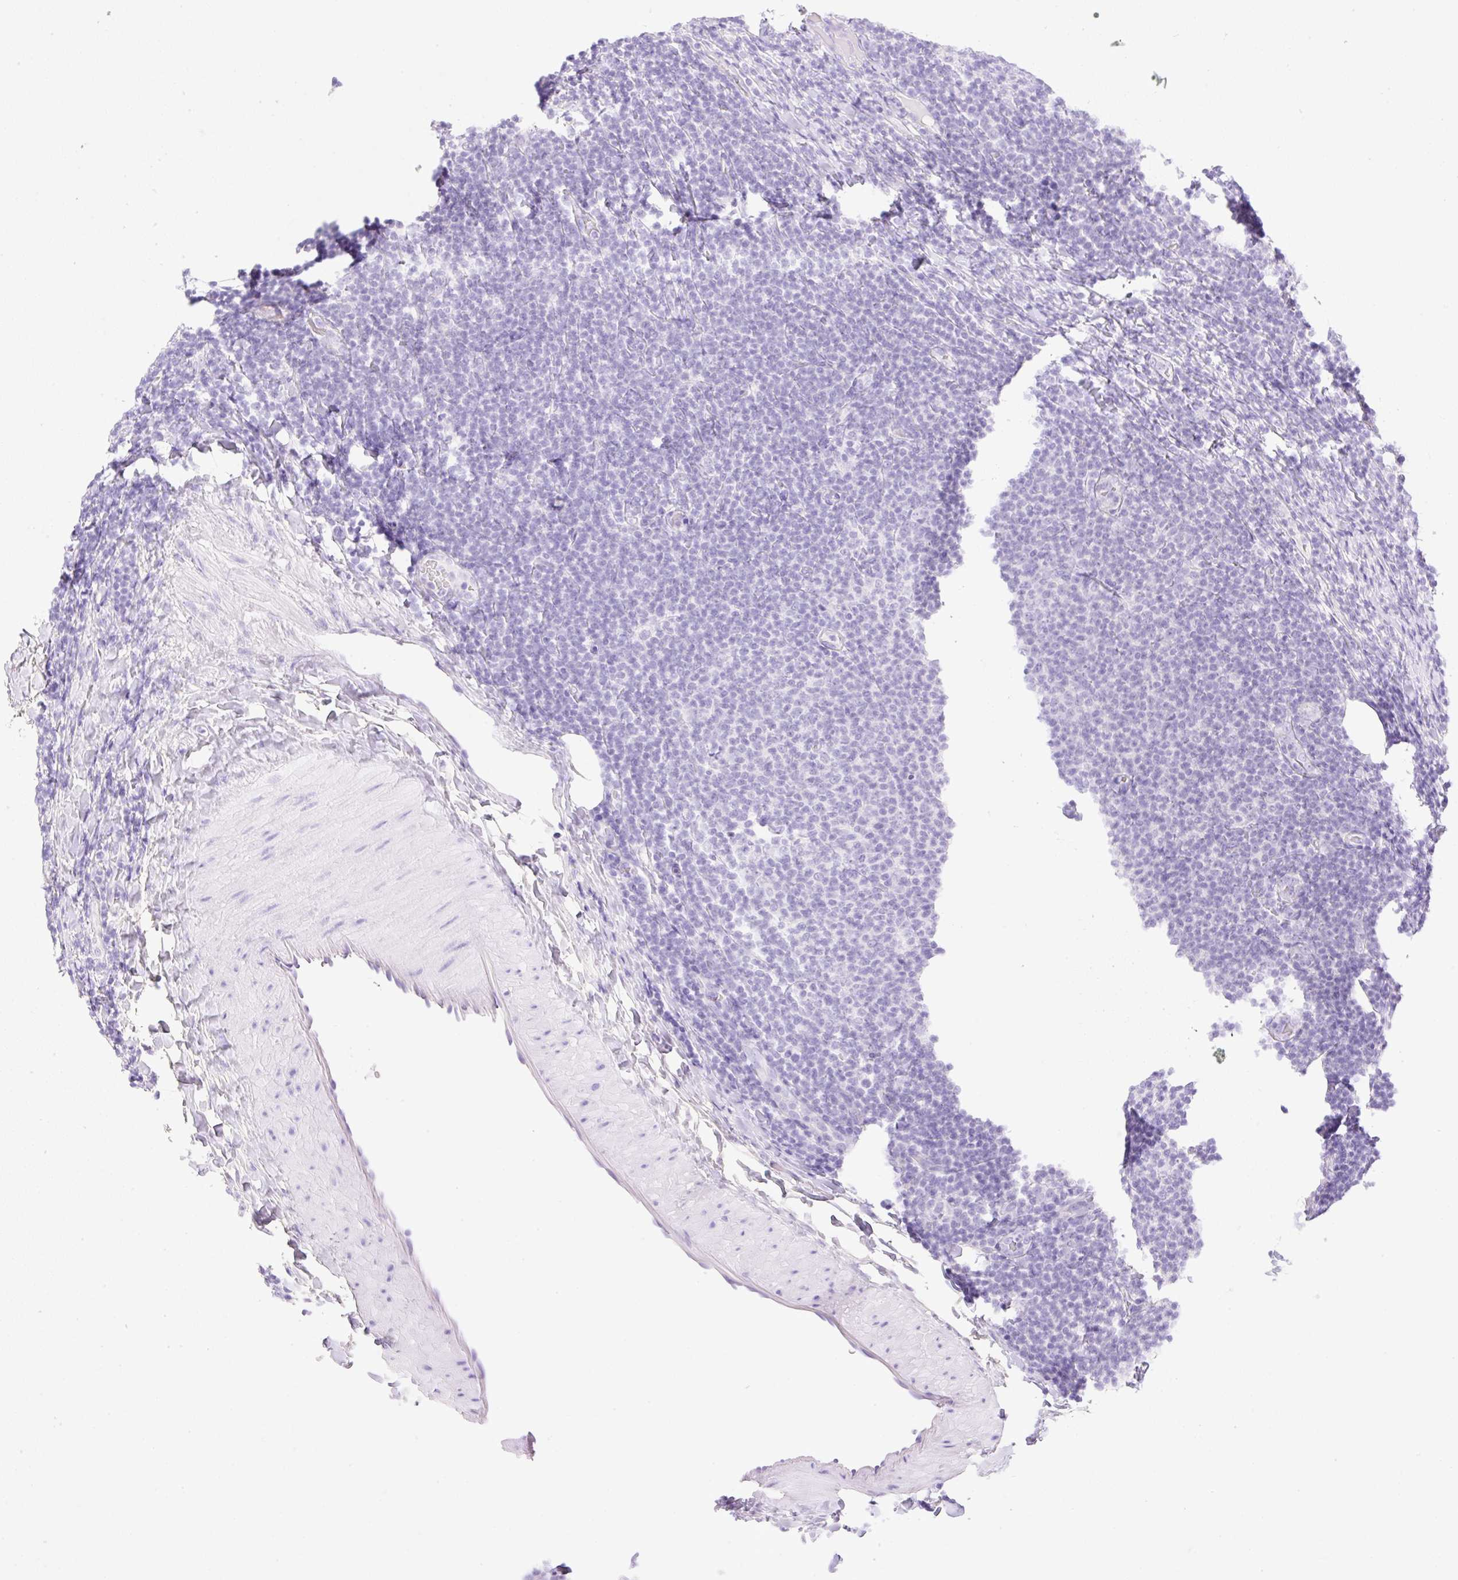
{"staining": {"intensity": "negative", "quantity": "none", "location": "none"}, "tissue": "lymphoma", "cell_type": "Tumor cells", "image_type": "cancer", "snomed": [{"axis": "morphology", "description": "Malignant lymphoma, non-Hodgkin's type, Low grade"}, {"axis": "topography", "description": "Lymph node"}], "caption": "Immunohistochemistry histopathology image of neoplastic tissue: low-grade malignant lymphoma, non-Hodgkin's type stained with DAB (3,3'-diaminobenzidine) shows no significant protein positivity in tumor cells.", "gene": "CDX1", "patient": {"sex": "male", "age": 66}}